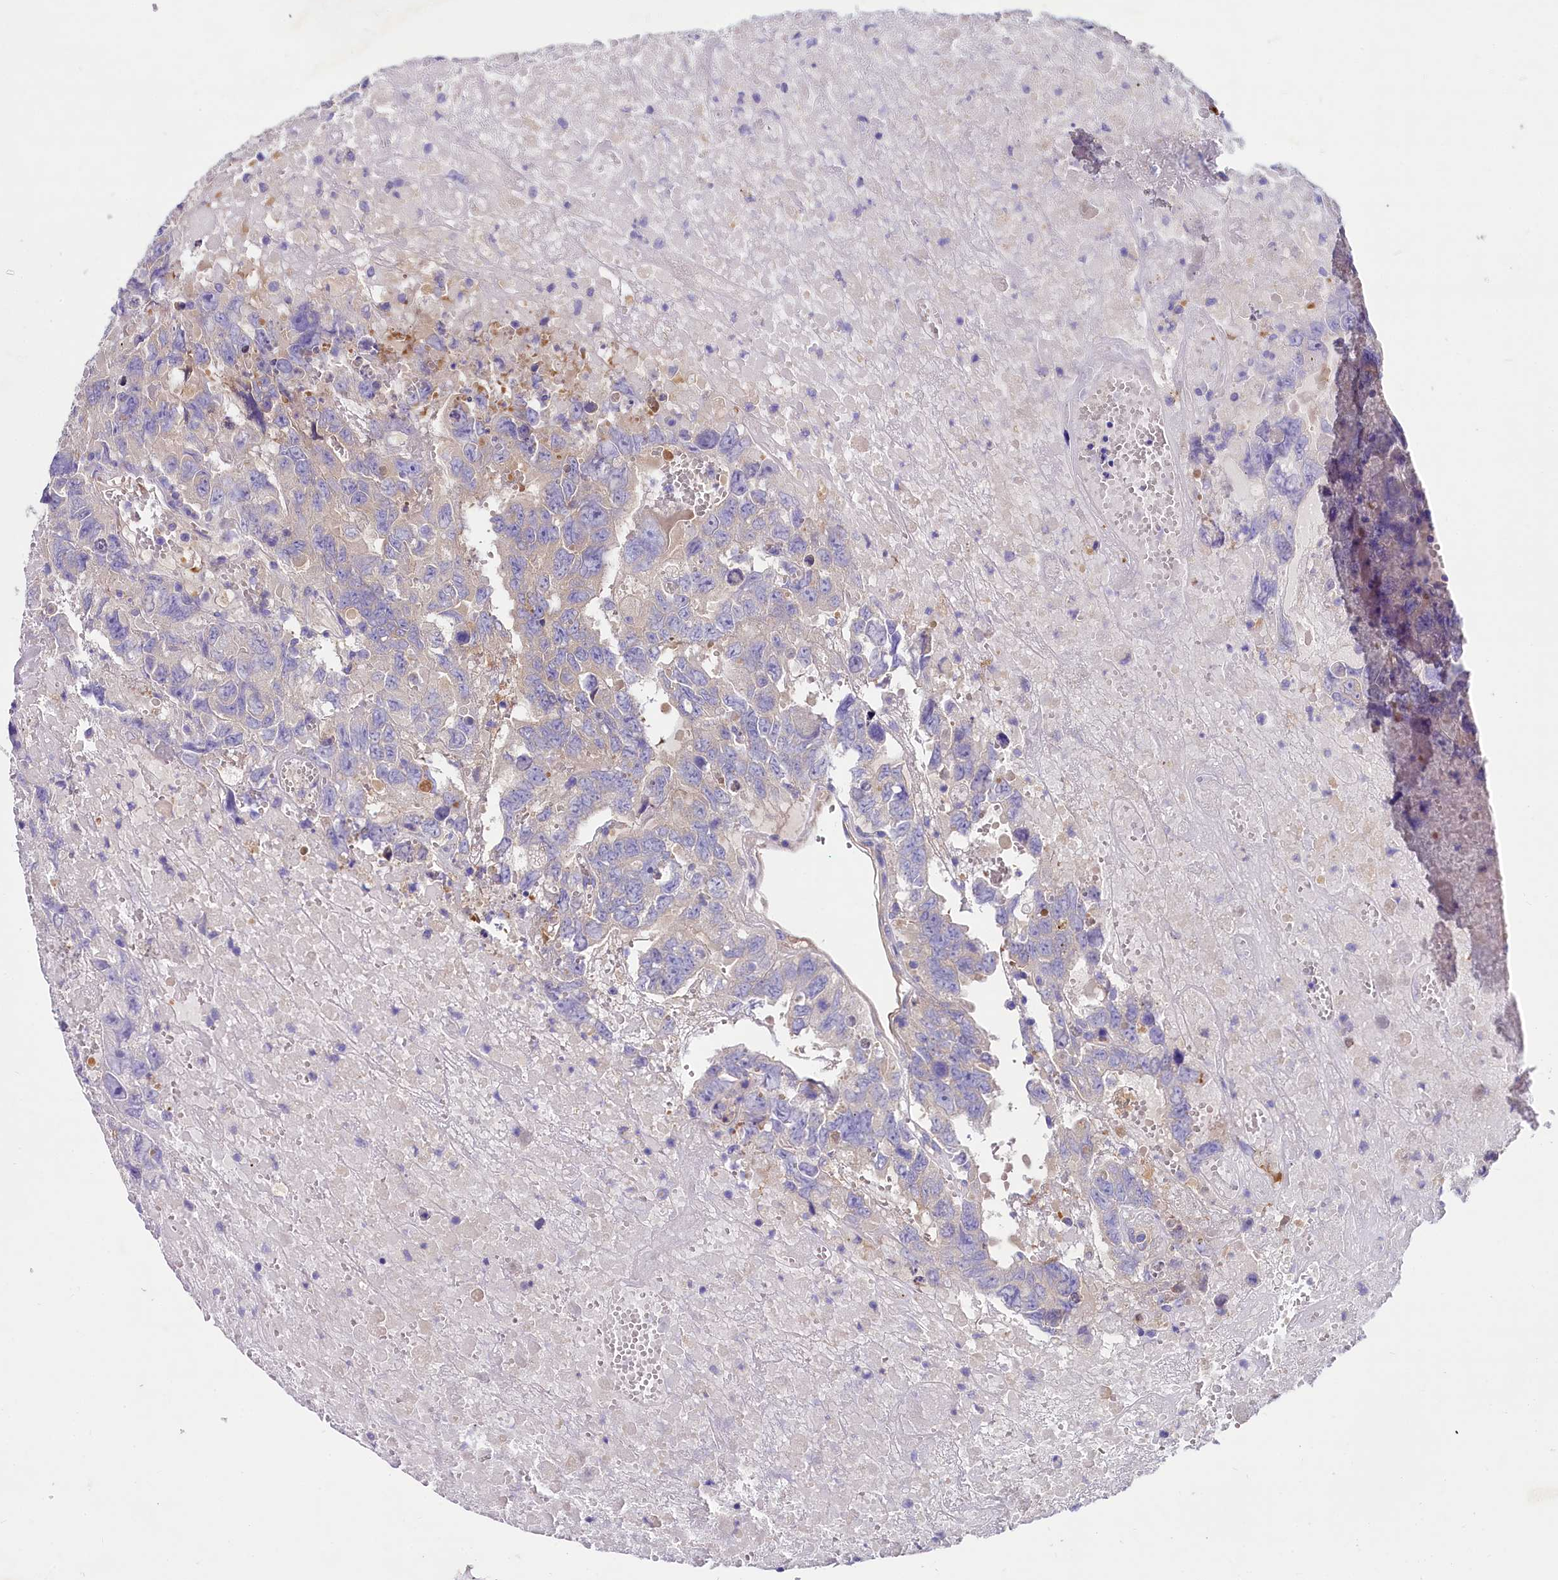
{"staining": {"intensity": "moderate", "quantity": "<25%", "location": "cytoplasmic/membranous"}, "tissue": "testis cancer", "cell_type": "Tumor cells", "image_type": "cancer", "snomed": [{"axis": "morphology", "description": "Carcinoma, Embryonal, NOS"}, {"axis": "topography", "description": "Testis"}], "caption": "Embryonal carcinoma (testis) tissue demonstrates moderate cytoplasmic/membranous staining in about <25% of tumor cells, visualized by immunohistochemistry. (brown staining indicates protein expression, while blue staining denotes nuclei).", "gene": "QARS1", "patient": {"sex": "male", "age": 45}}